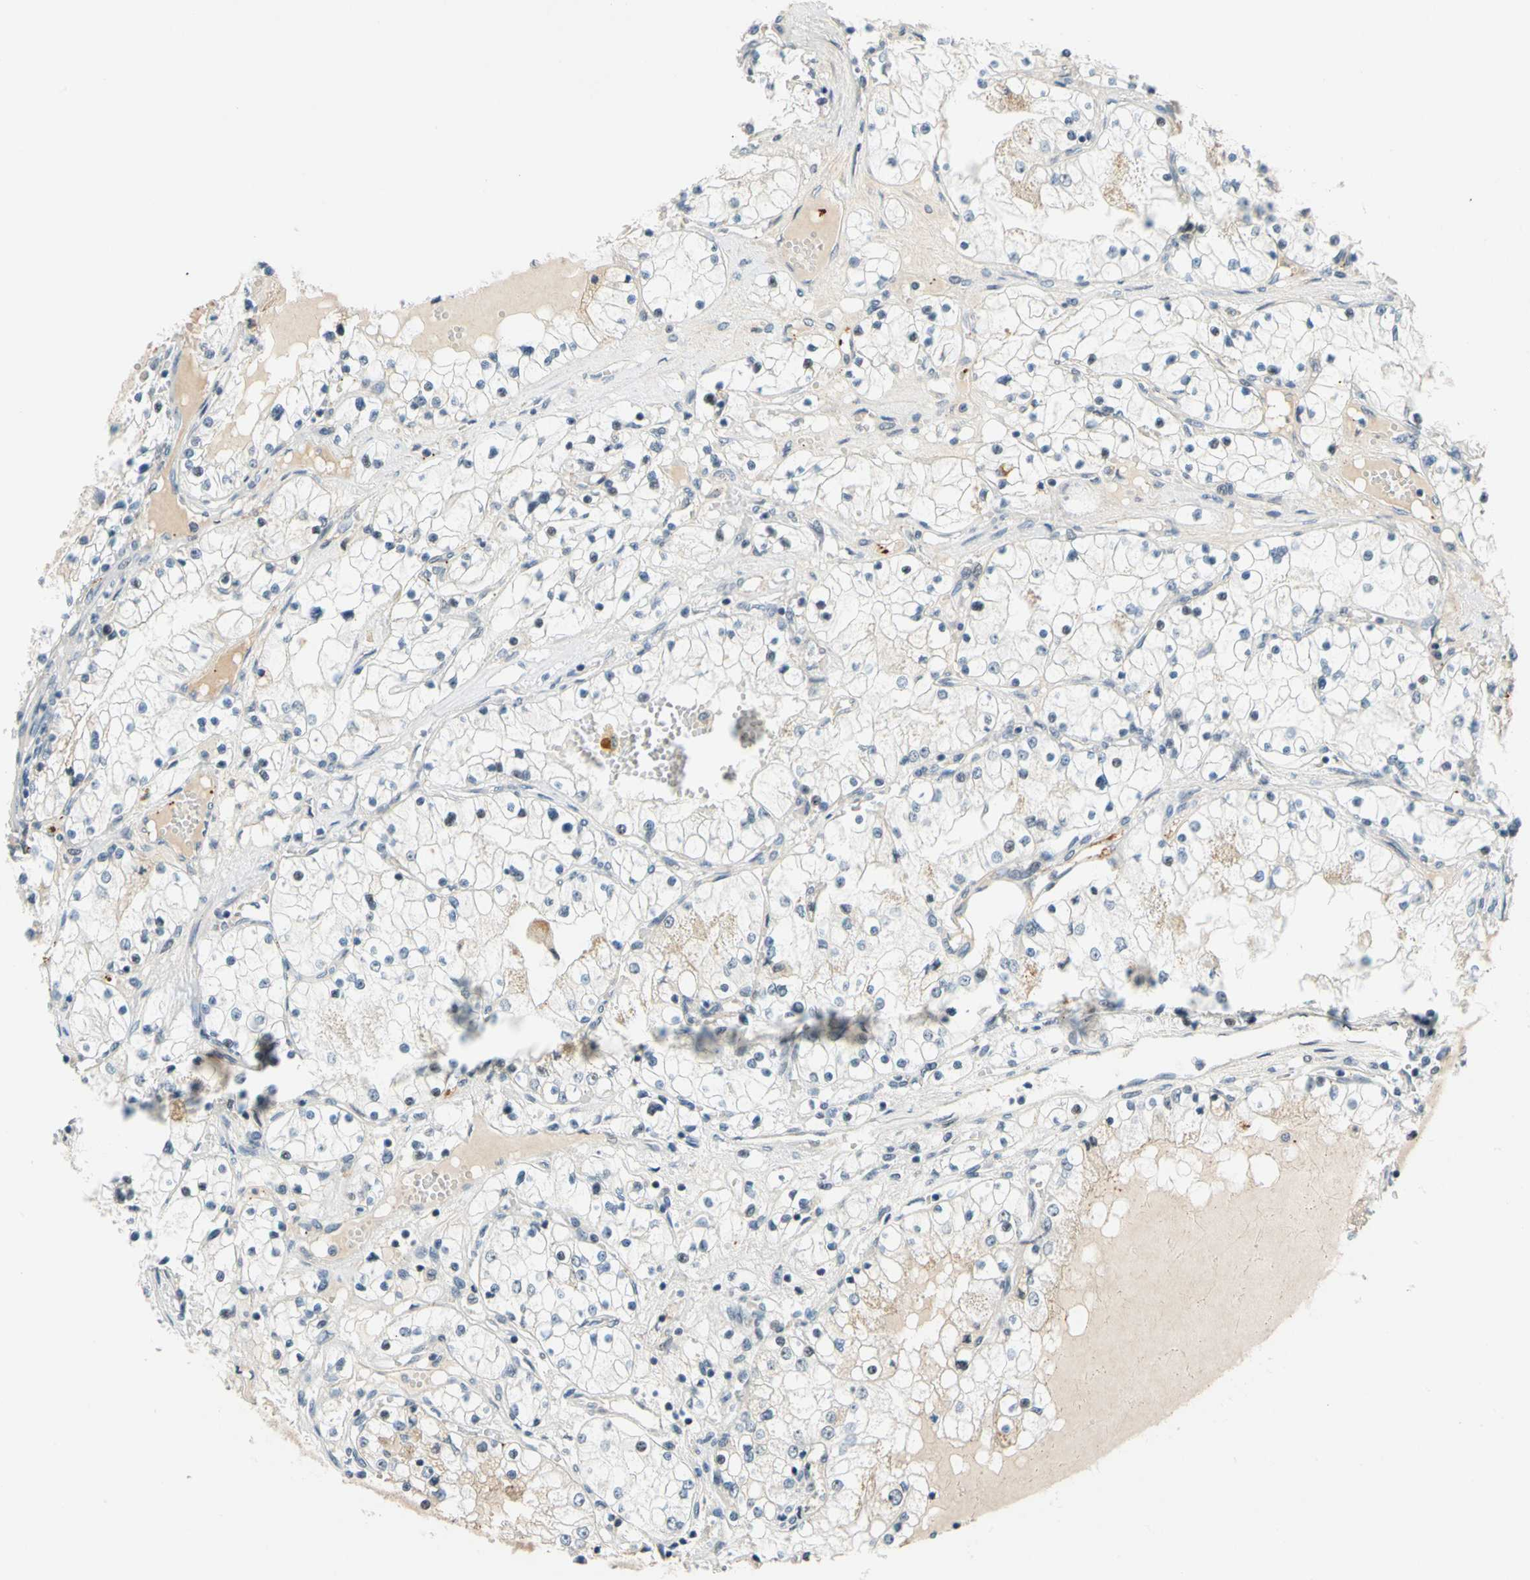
{"staining": {"intensity": "weak", "quantity": "<25%", "location": "cytoplasmic/membranous"}, "tissue": "renal cancer", "cell_type": "Tumor cells", "image_type": "cancer", "snomed": [{"axis": "morphology", "description": "Adenocarcinoma, NOS"}, {"axis": "topography", "description": "Kidney"}], "caption": "This is an immunohistochemistry photomicrograph of human renal cancer. There is no staining in tumor cells.", "gene": "POGZ", "patient": {"sex": "male", "age": 68}}